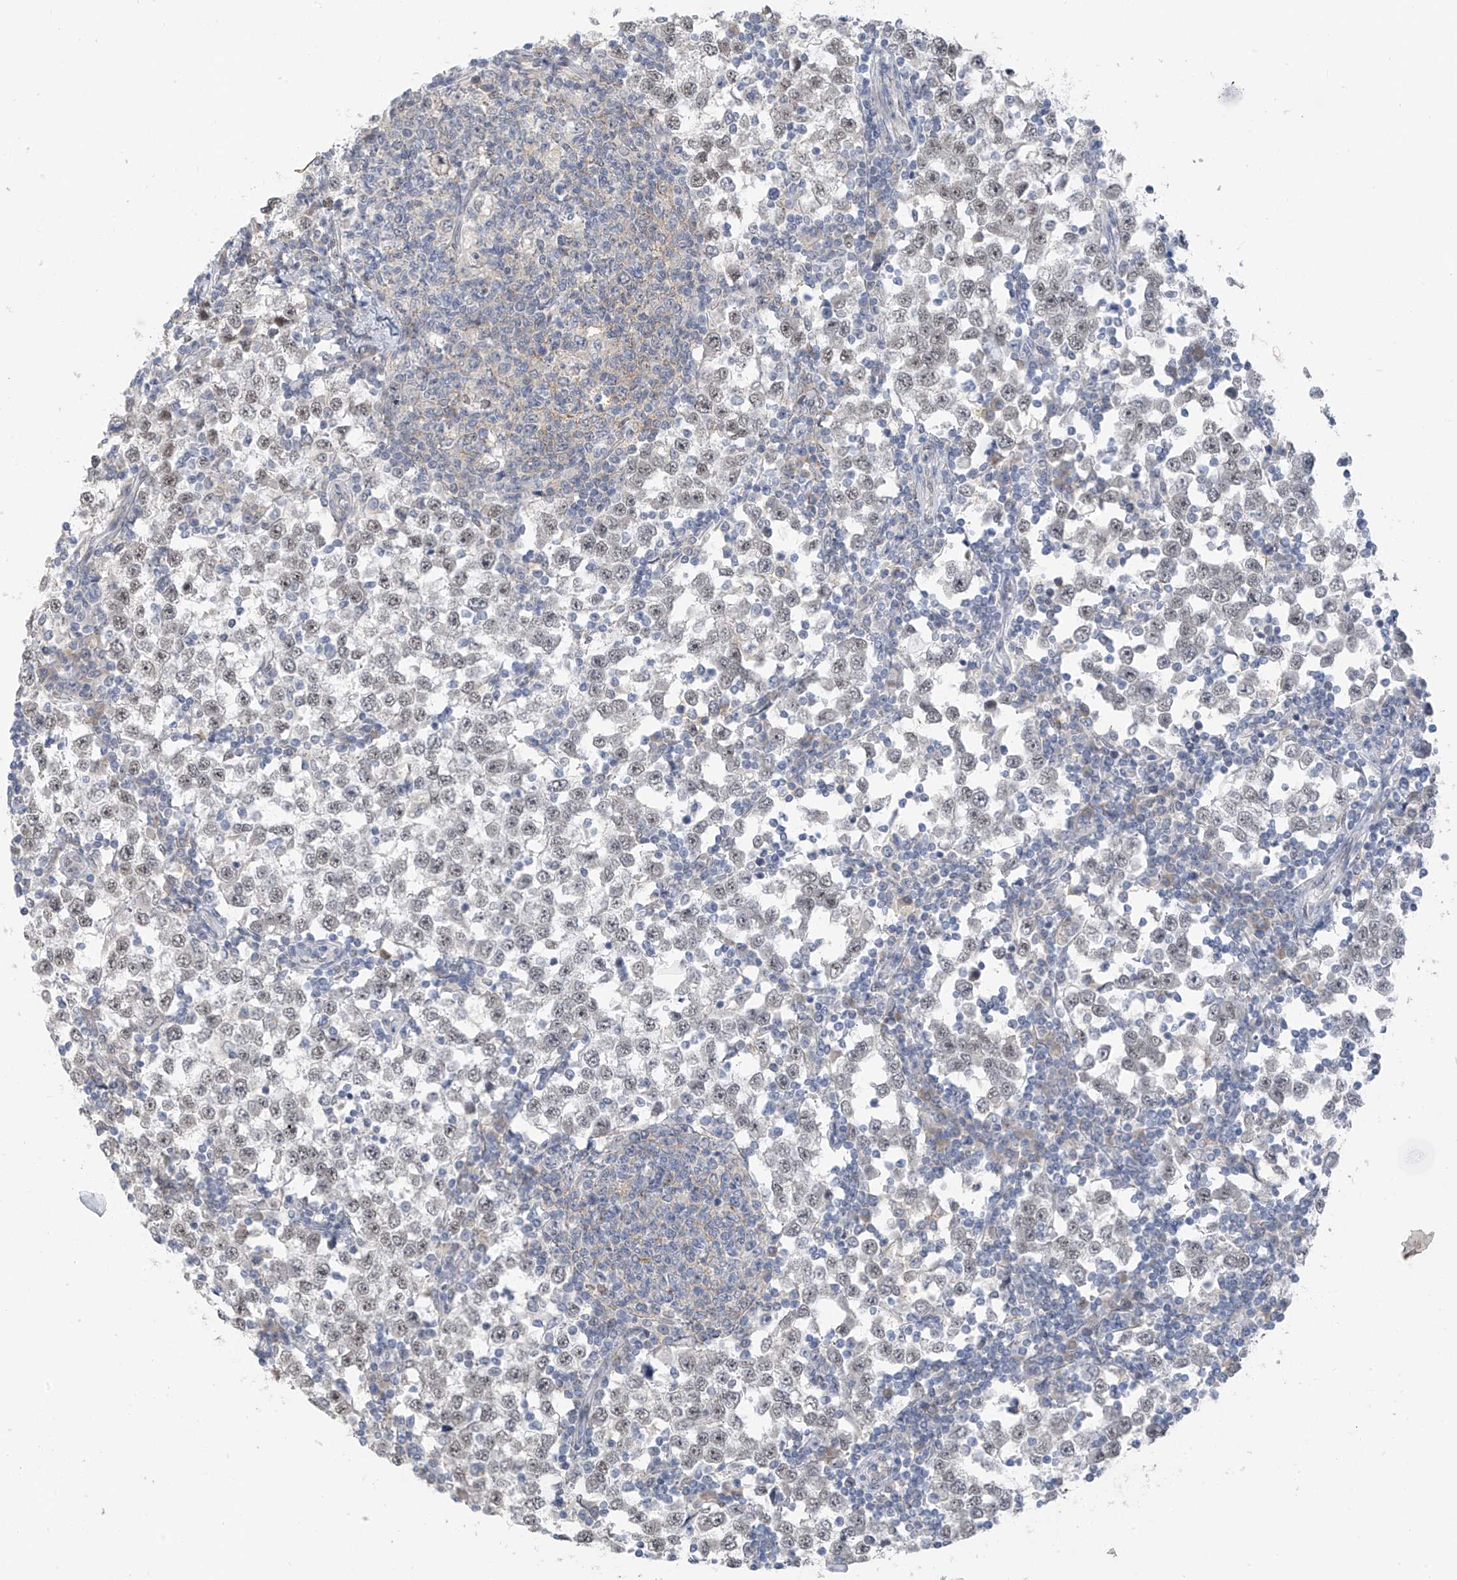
{"staining": {"intensity": "weak", "quantity": "<25%", "location": "nuclear"}, "tissue": "testis cancer", "cell_type": "Tumor cells", "image_type": "cancer", "snomed": [{"axis": "morphology", "description": "Seminoma, NOS"}, {"axis": "topography", "description": "Testis"}], "caption": "DAB (3,3'-diaminobenzidine) immunohistochemical staining of human testis cancer (seminoma) exhibits no significant staining in tumor cells.", "gene": "CYP4V2", "patient": {"sex": "male", "age": 65}}